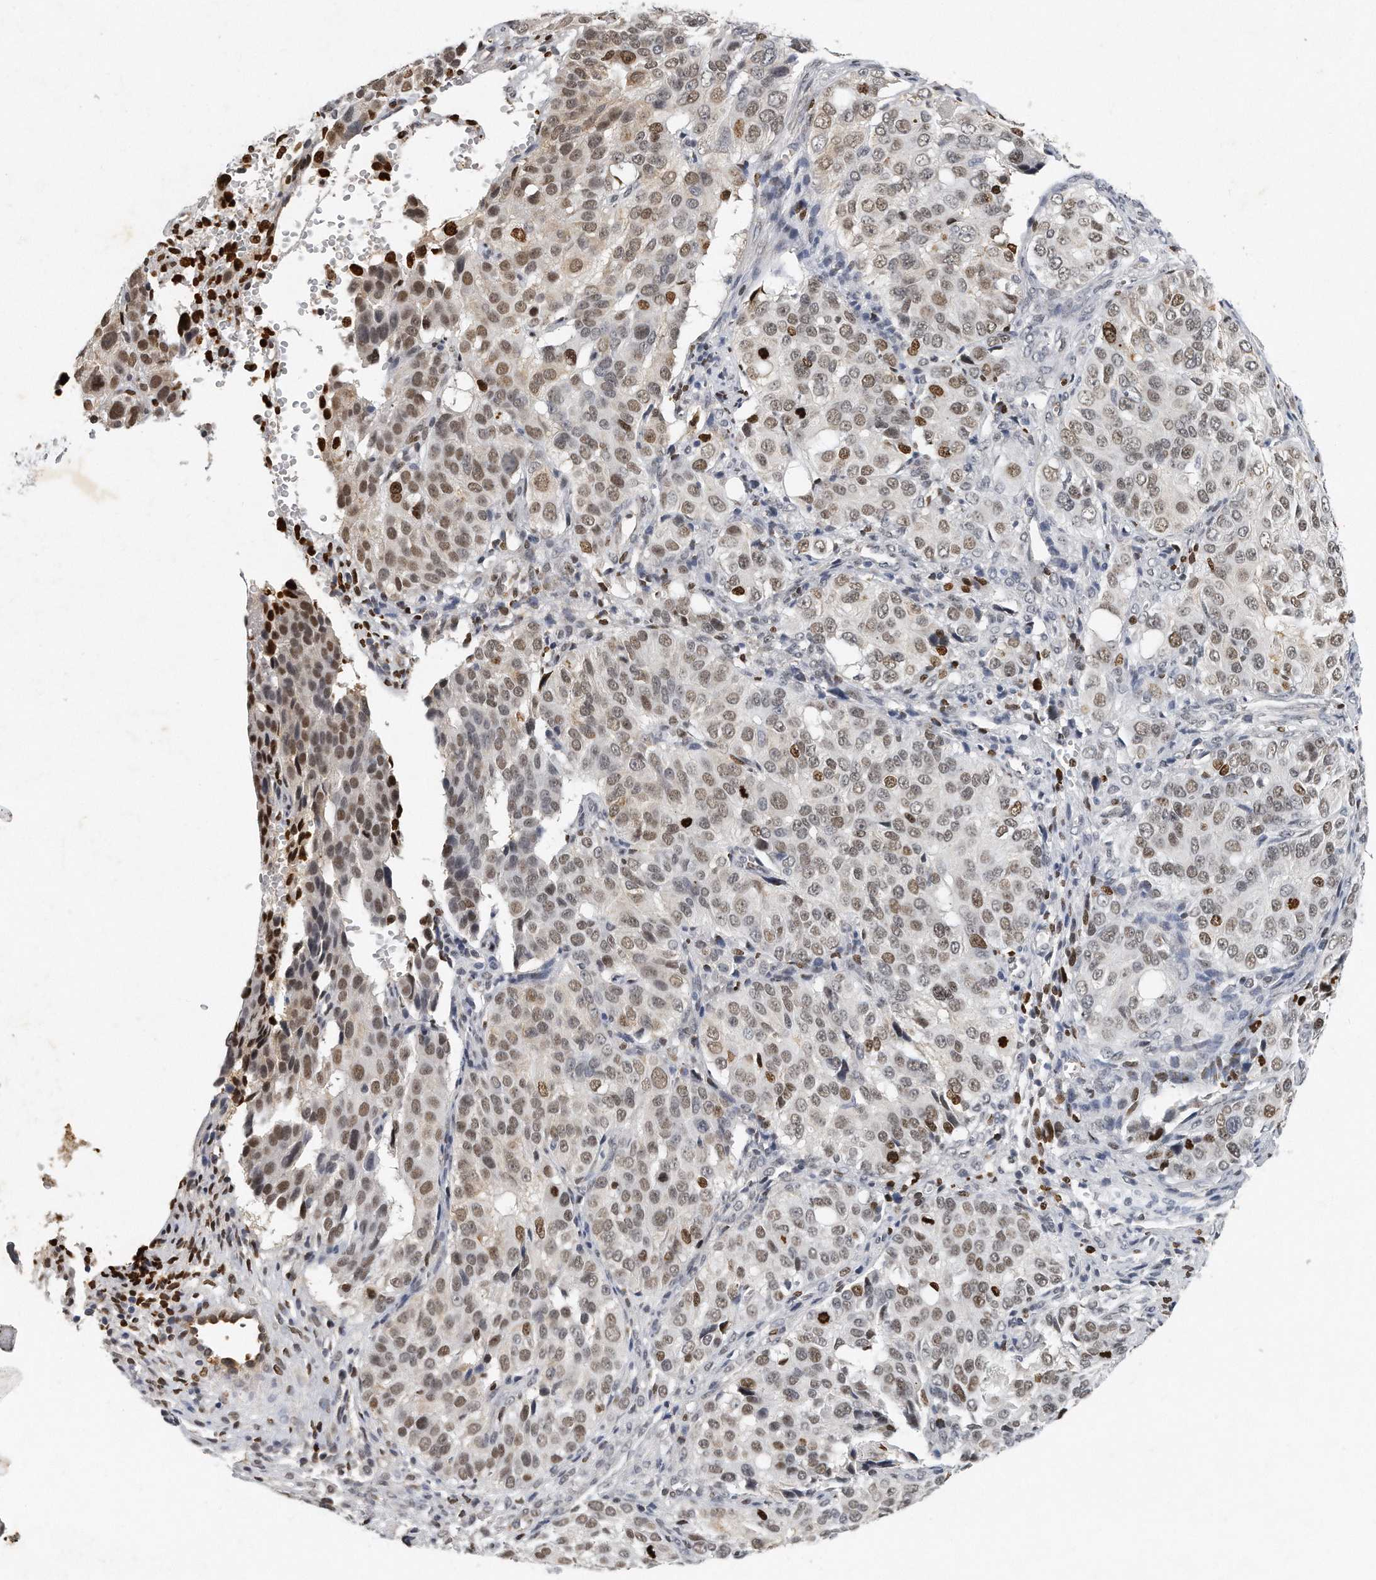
{"staining": {"intensity": "moderate", "quantity": "25%-75%", "location": "nuclear"}, "tissue": "ovarian cancer", "cell_type": "Tumor cells", "image_type": "cancer", "snomed": [{"axis": "morphology", "description": "Carcinoma, endometroid"}, {"axis": "topography", "description": "Ovary"}], "caption": "Ovarian cancer was stained to show a protein in brown. There is medium levels of moderate nuclear positivity in approximately 25%-75% of tumor cells. Using DAB (3,3'-diaminobenzidine) (brown) and hematoxylin (blue) stains, captured at high magnification using brightfield microscopy.", "gene": "CTBP2", "patient": {"sex": "female", "age": 51}}